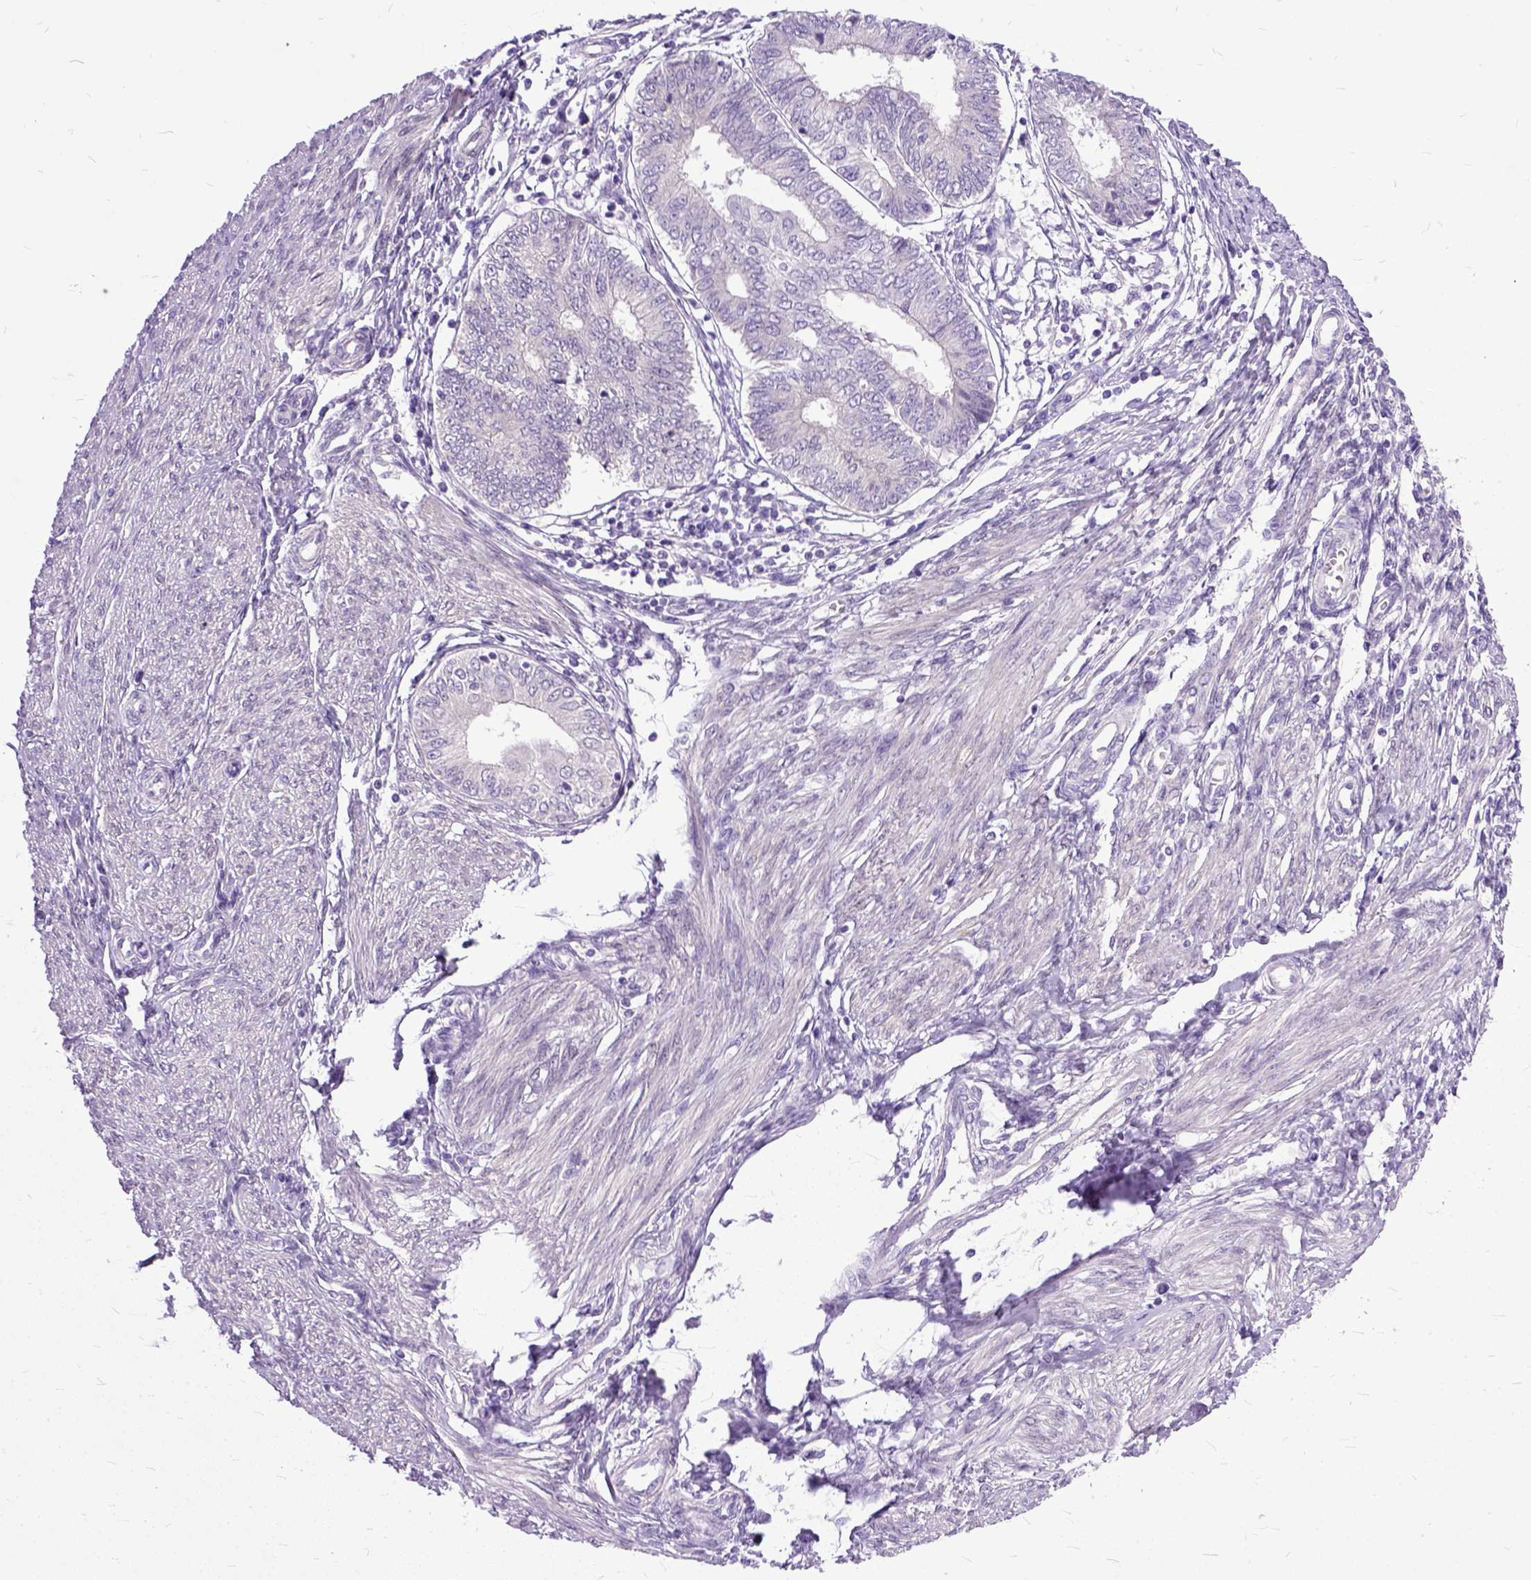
{"staining": {"intensity": "negative", "quantity": "none", "location": "none"}, "tissue": "endometrial cancer", "cell_type": "Tumor cells", "image_type": "cancer", "snomed": [{"axis": "morphology", "description": "Adenocarcinoma, NOS"}, {"axis": "topography", "description": "Endometrium"}], "caption": "DAB (3,3'-diaminobenzidine) immunohistochemical staining of endometrial cancer (adenocarcinoma) shows no significant positivity in tumor cells.", "gene": "TCEAL7", "patient": {"sex": "female", "age": 68}}